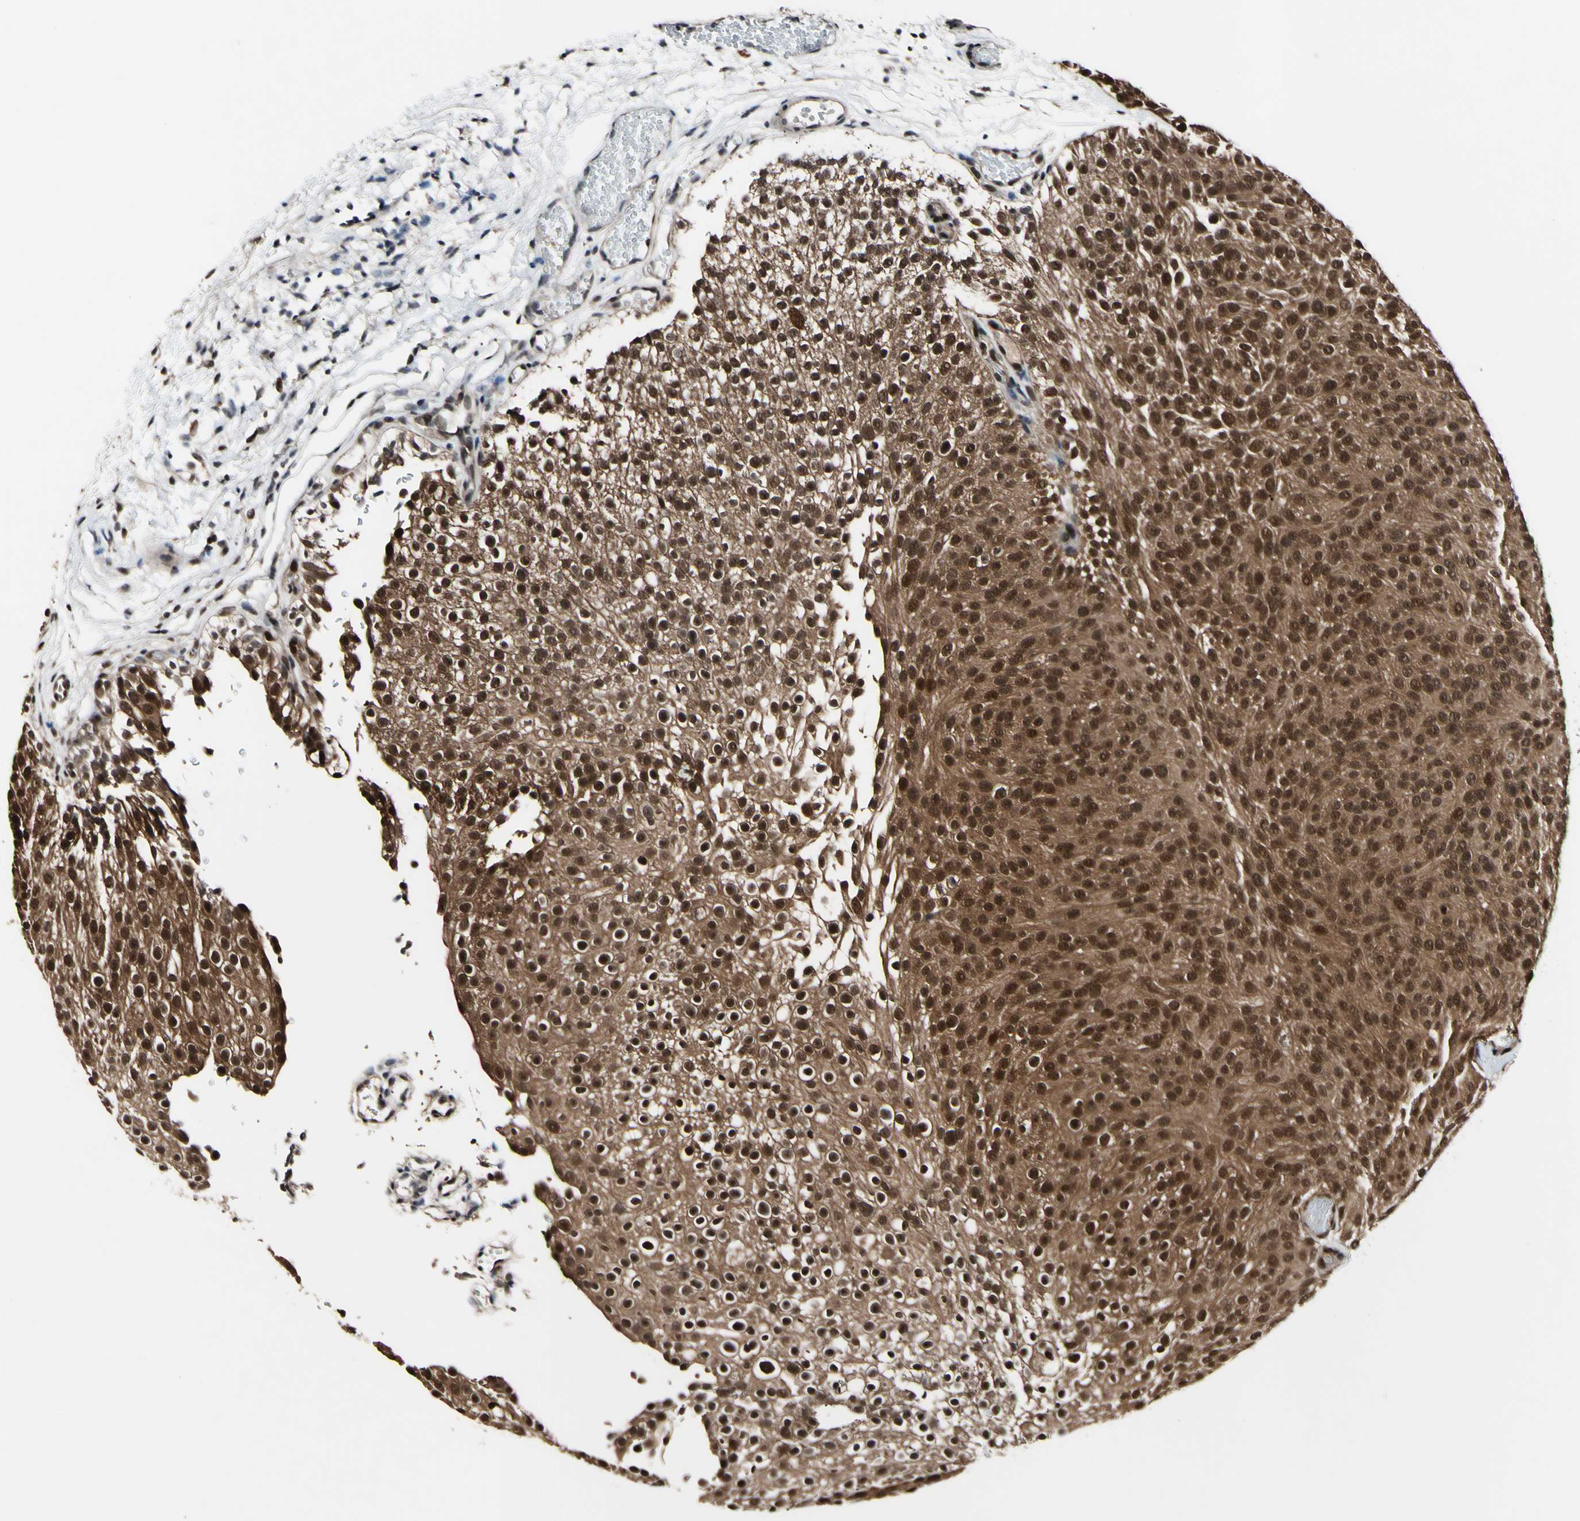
{"staining": {"intensity": "moderate", "quantity": ">75%", "location": "cytoplasmic/membranous,nuclear"}, "tissue": "urothelial cancer", "cell_type": "Tumor cells", "image_type": "cancer", "snomed": [{"axis": "morphology", "description": "Urothelial carcinoma, Low grade"}, {"axis": "topography", "description": "Urinary bladder"}], "caption": "About >75% of tumor cells in urothelial cancer reveal moderate cytoplasmic/membranous and nuclear protein positivity as visualized by brown immunohistochemical staining.", "gene": "PSMD10", "patient": {"sex": "male", "age": 78}}